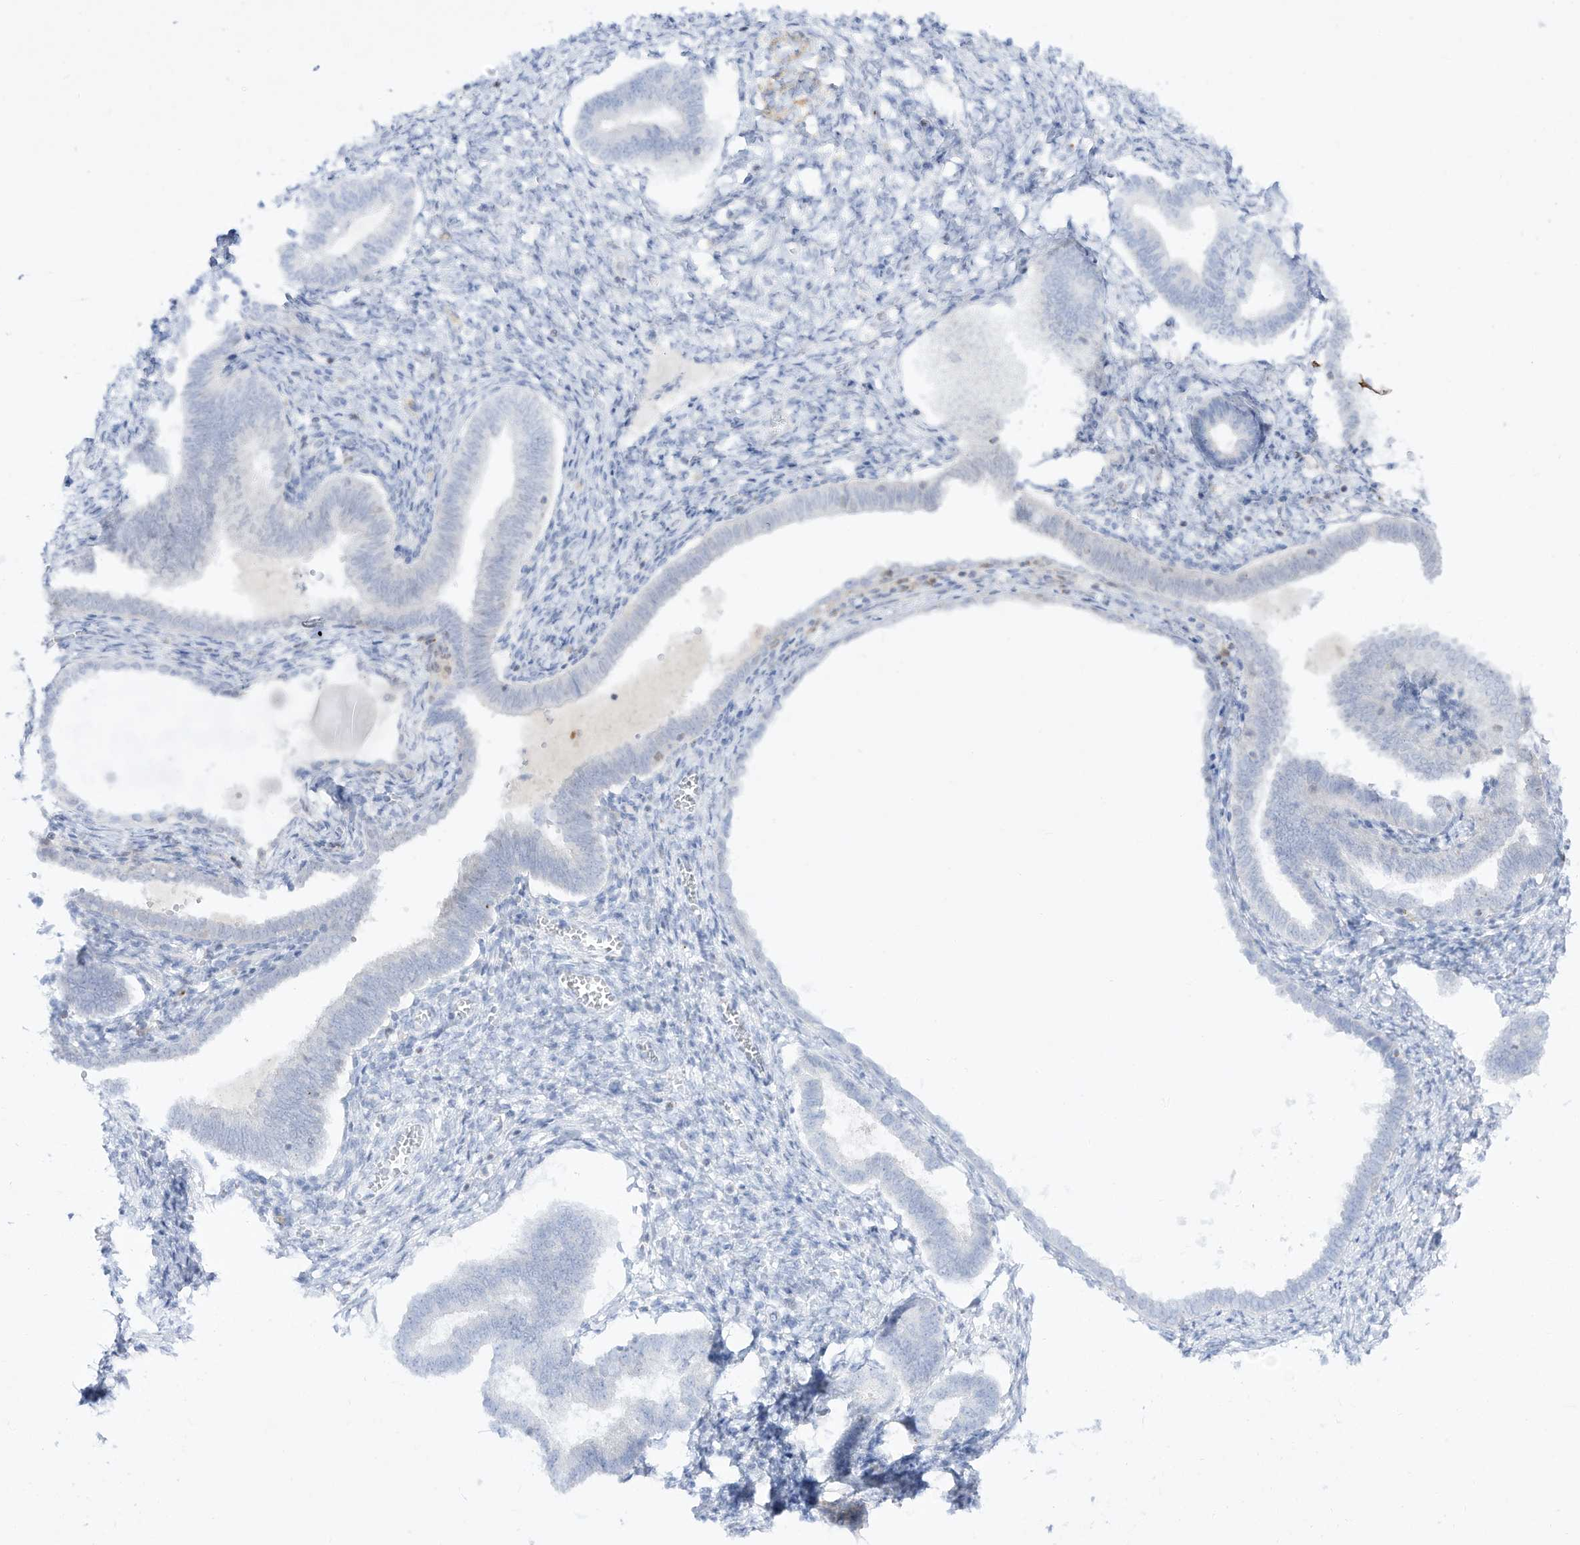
{"staining": {"intensity": "negative", "quantity": "none", "location": "none"}, "tissue": "endometrium", "cell_type": "Cells in endometrial stroma", "image_type": "normal", "snomed": [{"axis": "morphology", "description": "Normal tissue, NOS"}, {"axis": "topography", "description": "Endometrium"}], "caption": "The histopathology image demonstrates no significant positivity in cells in endometrial stroma of endometrium. Nuclei are stained in blue.", "gene": "DMKN", "patient": {"sex": "female", "age": 77}}